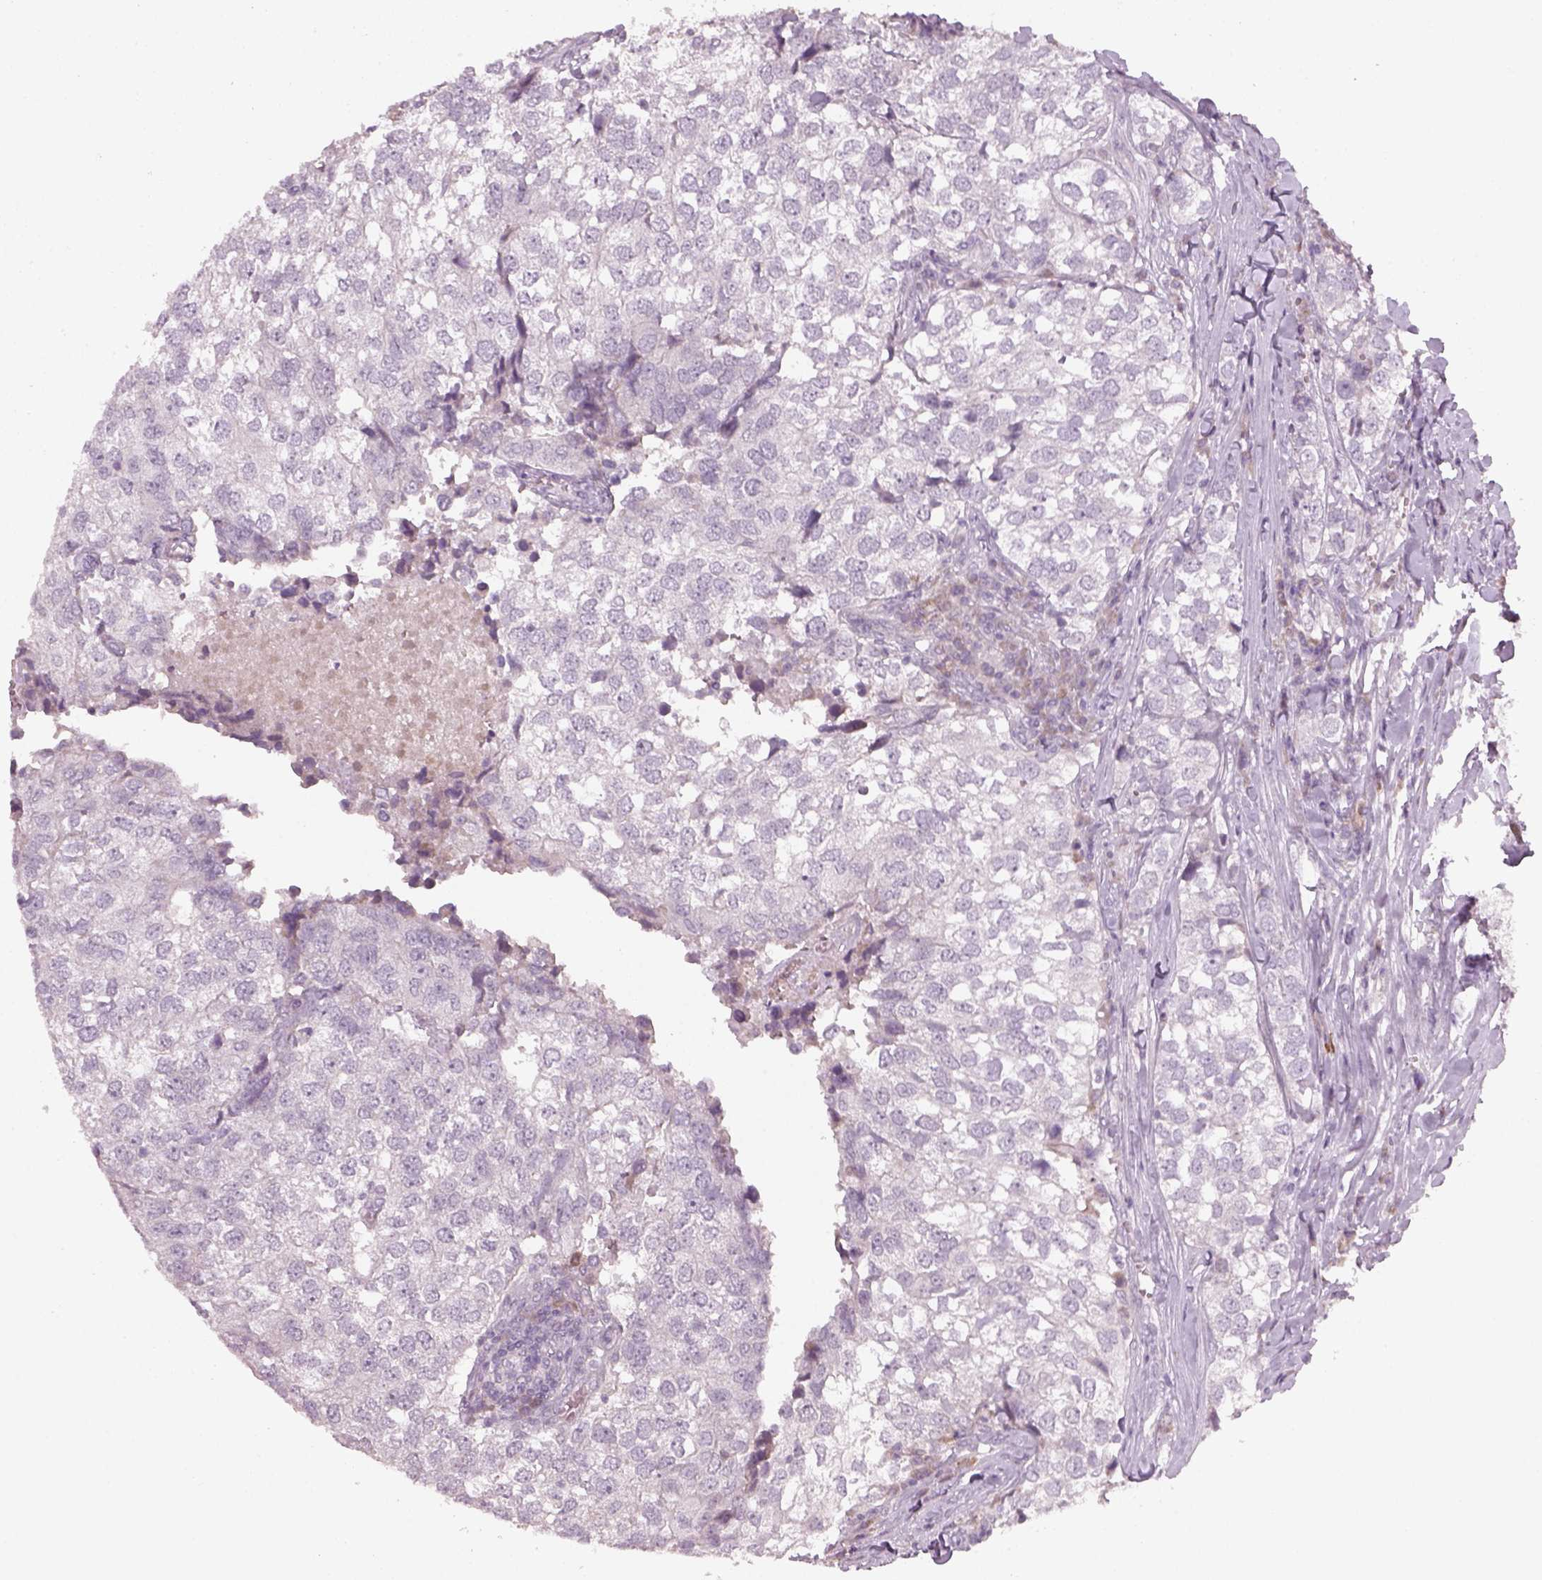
{"staining": {"intensity": "negative", "quantity": "none", "location": "none"}, "tissue": "breast cancer", "cell_type": "Tumor cells", "image_type": "cancer", "snomed": [{"axis": "morphology", "description": "Duct carcinoma"}, {"axis": "topography", "description": "Breast"}], "caption": "Breast infiltrating ductal carcinoma stained for a protein using immunohistochemistry shows no expression tumor cells.", "gene": "PENK", "patient": {"sex": "female", "age": 30}}